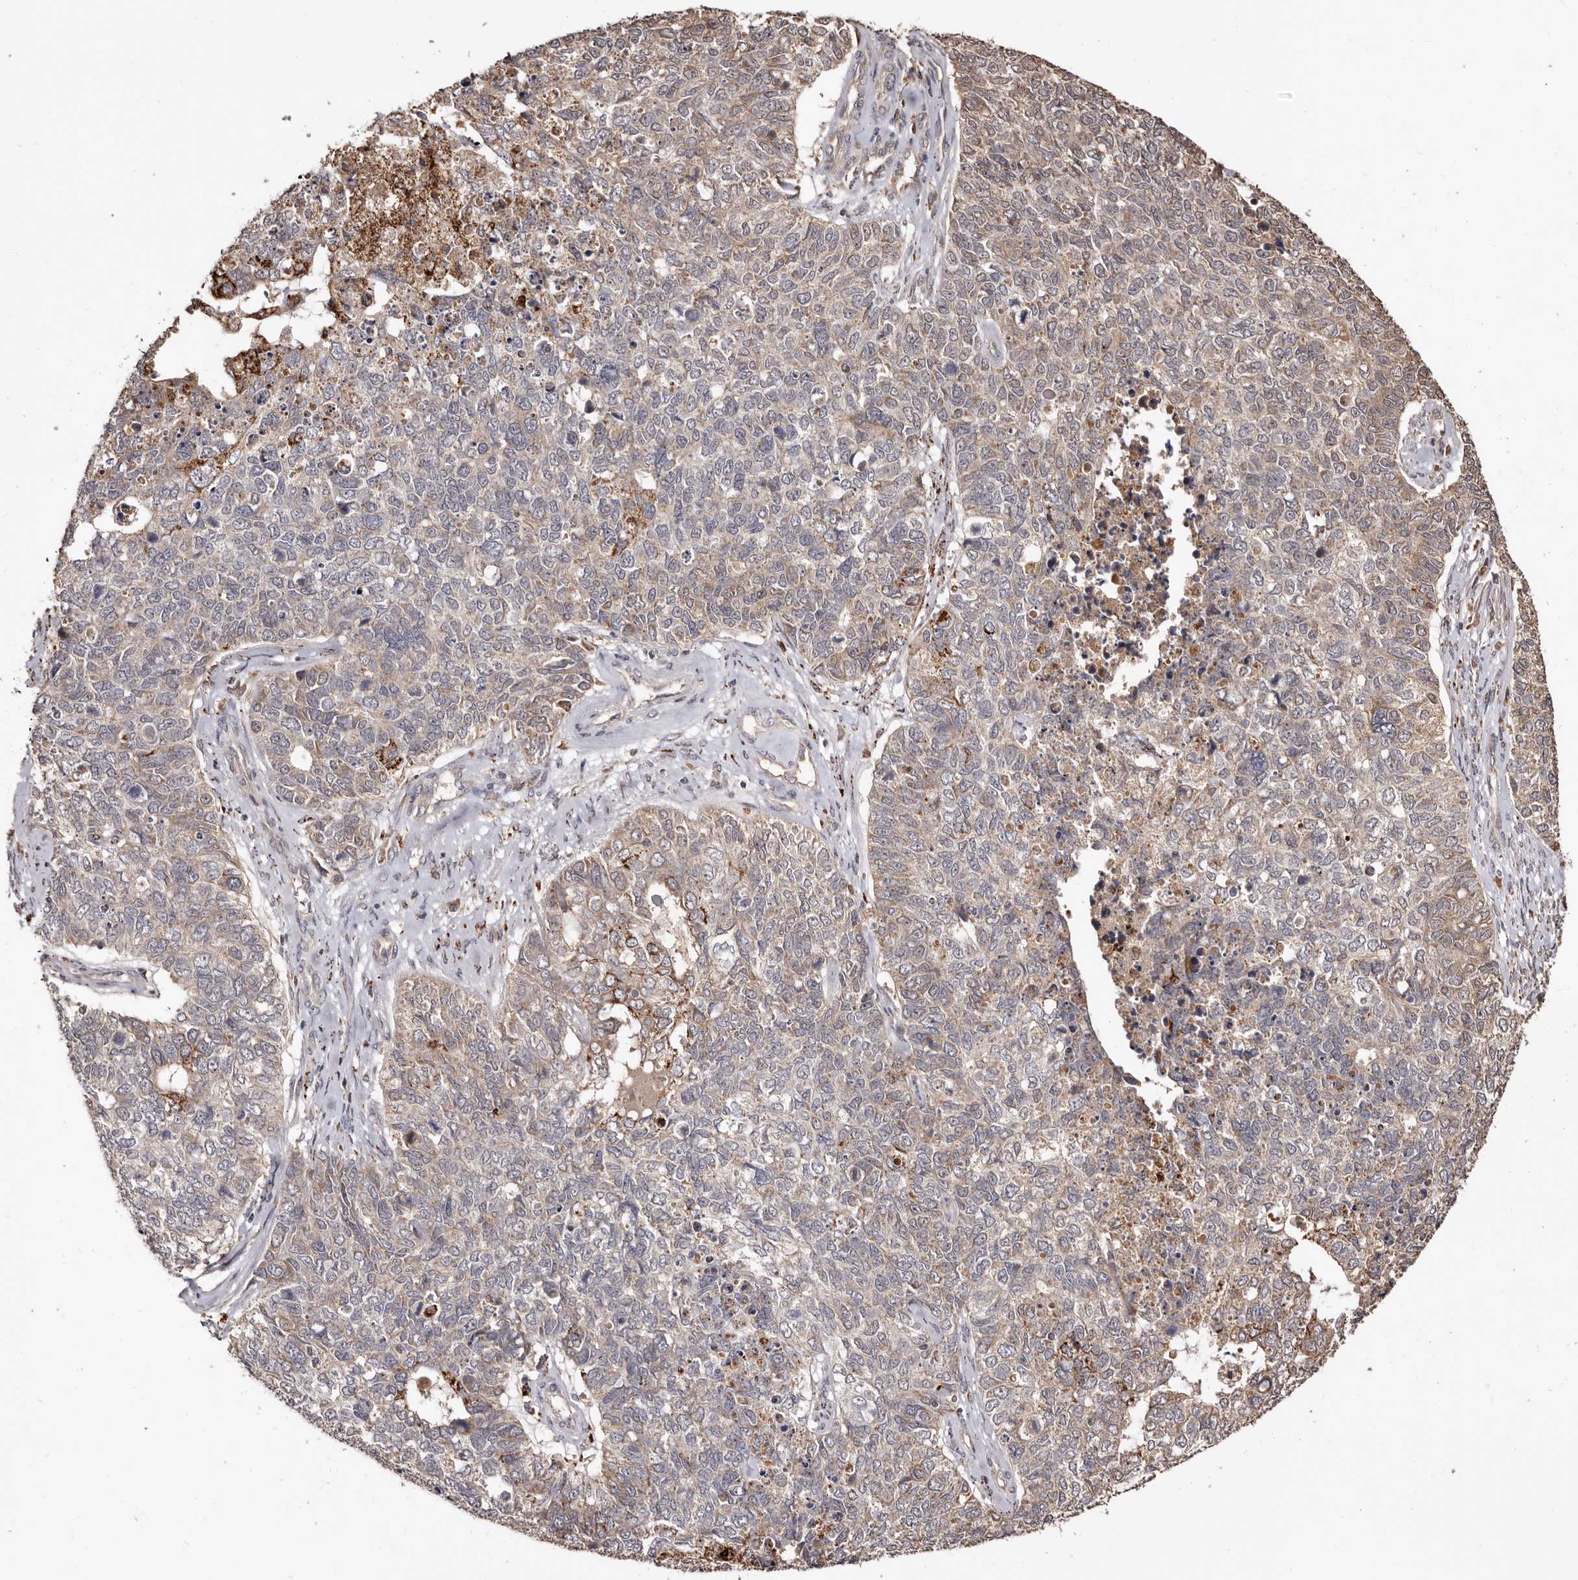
{"staining": {"intensity": "weak", "quantity": "25%-75%", "location": "cytoplasmic/membranous"}, "tissue": "cervical cancer", "cell_type": "Tumor cells", "image_type": "cancer", "snomed": [{"axis": "morphology", "description": "Squamous cell carcinoma, NOS"}, {"axis": "topography", "description": "Cervix"}], "caption": "Immunohistochemistry photomicrograph of human squamous cell carcinoma (cervical) stained for a protein (brown), which exhibits low levels of weak cytoplasmic/membranous staining in about 25%-75% of tumor cells.", "gene": "AKAP7", "patient": {"sex": "female", "age": 63}}